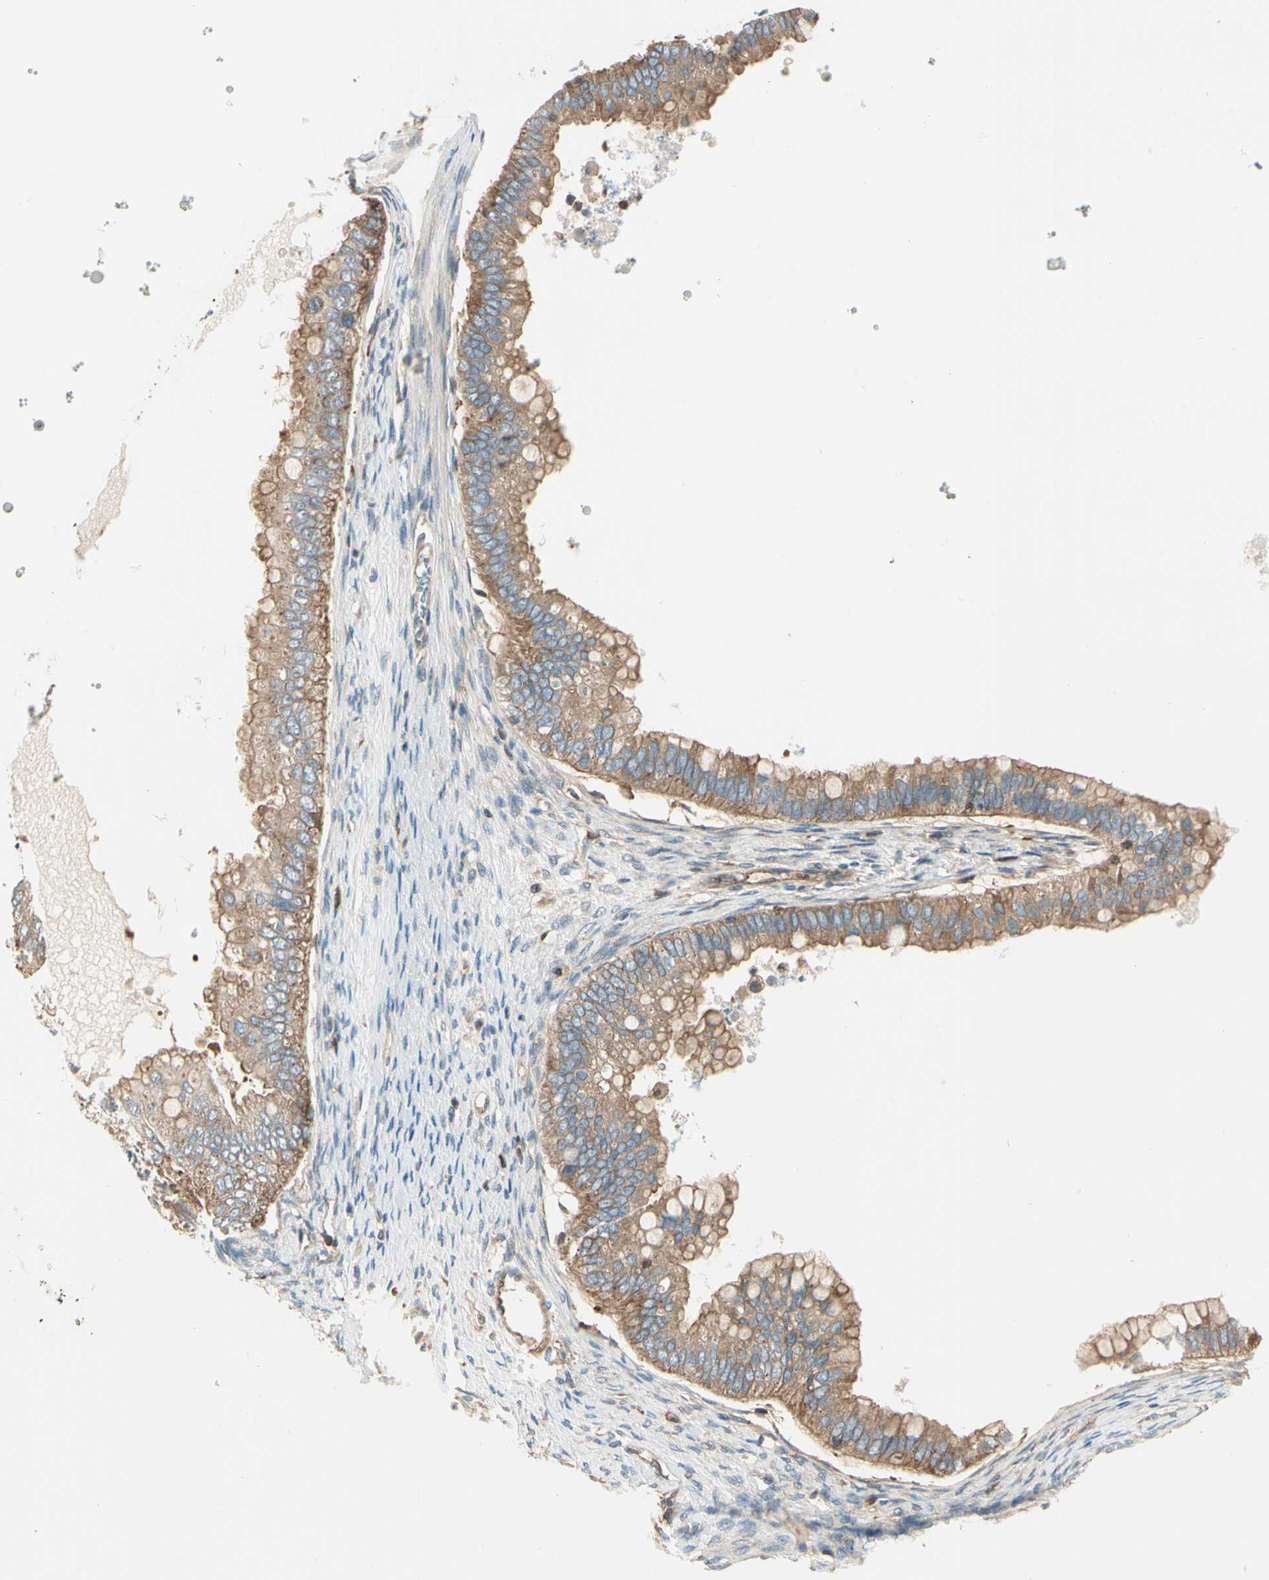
{"staining": {"intensity": "weak", "quantity": ">75%", "location": "cytoplasmic/membranous"}, "tissue": "ovarian cancer", "cell_type": "Tumor cells", "image_type": "cancer", "snomed": [{"axis": "morphology", "description": "Cystadenocarcinoma, mucinous, NOS"}, {"axis": "topography", "description": "Ovary"}], "caption": "Approximately >75% of tumor cells in ovarian cancer (mucinous cystadenocarcinoma) reveal weak cytoplasmic/membranous protein positivity as visualized by brown immunohistochemical staining.", "gene": "CAPZA2", "patient": {"sex": "female", "age": 80}}